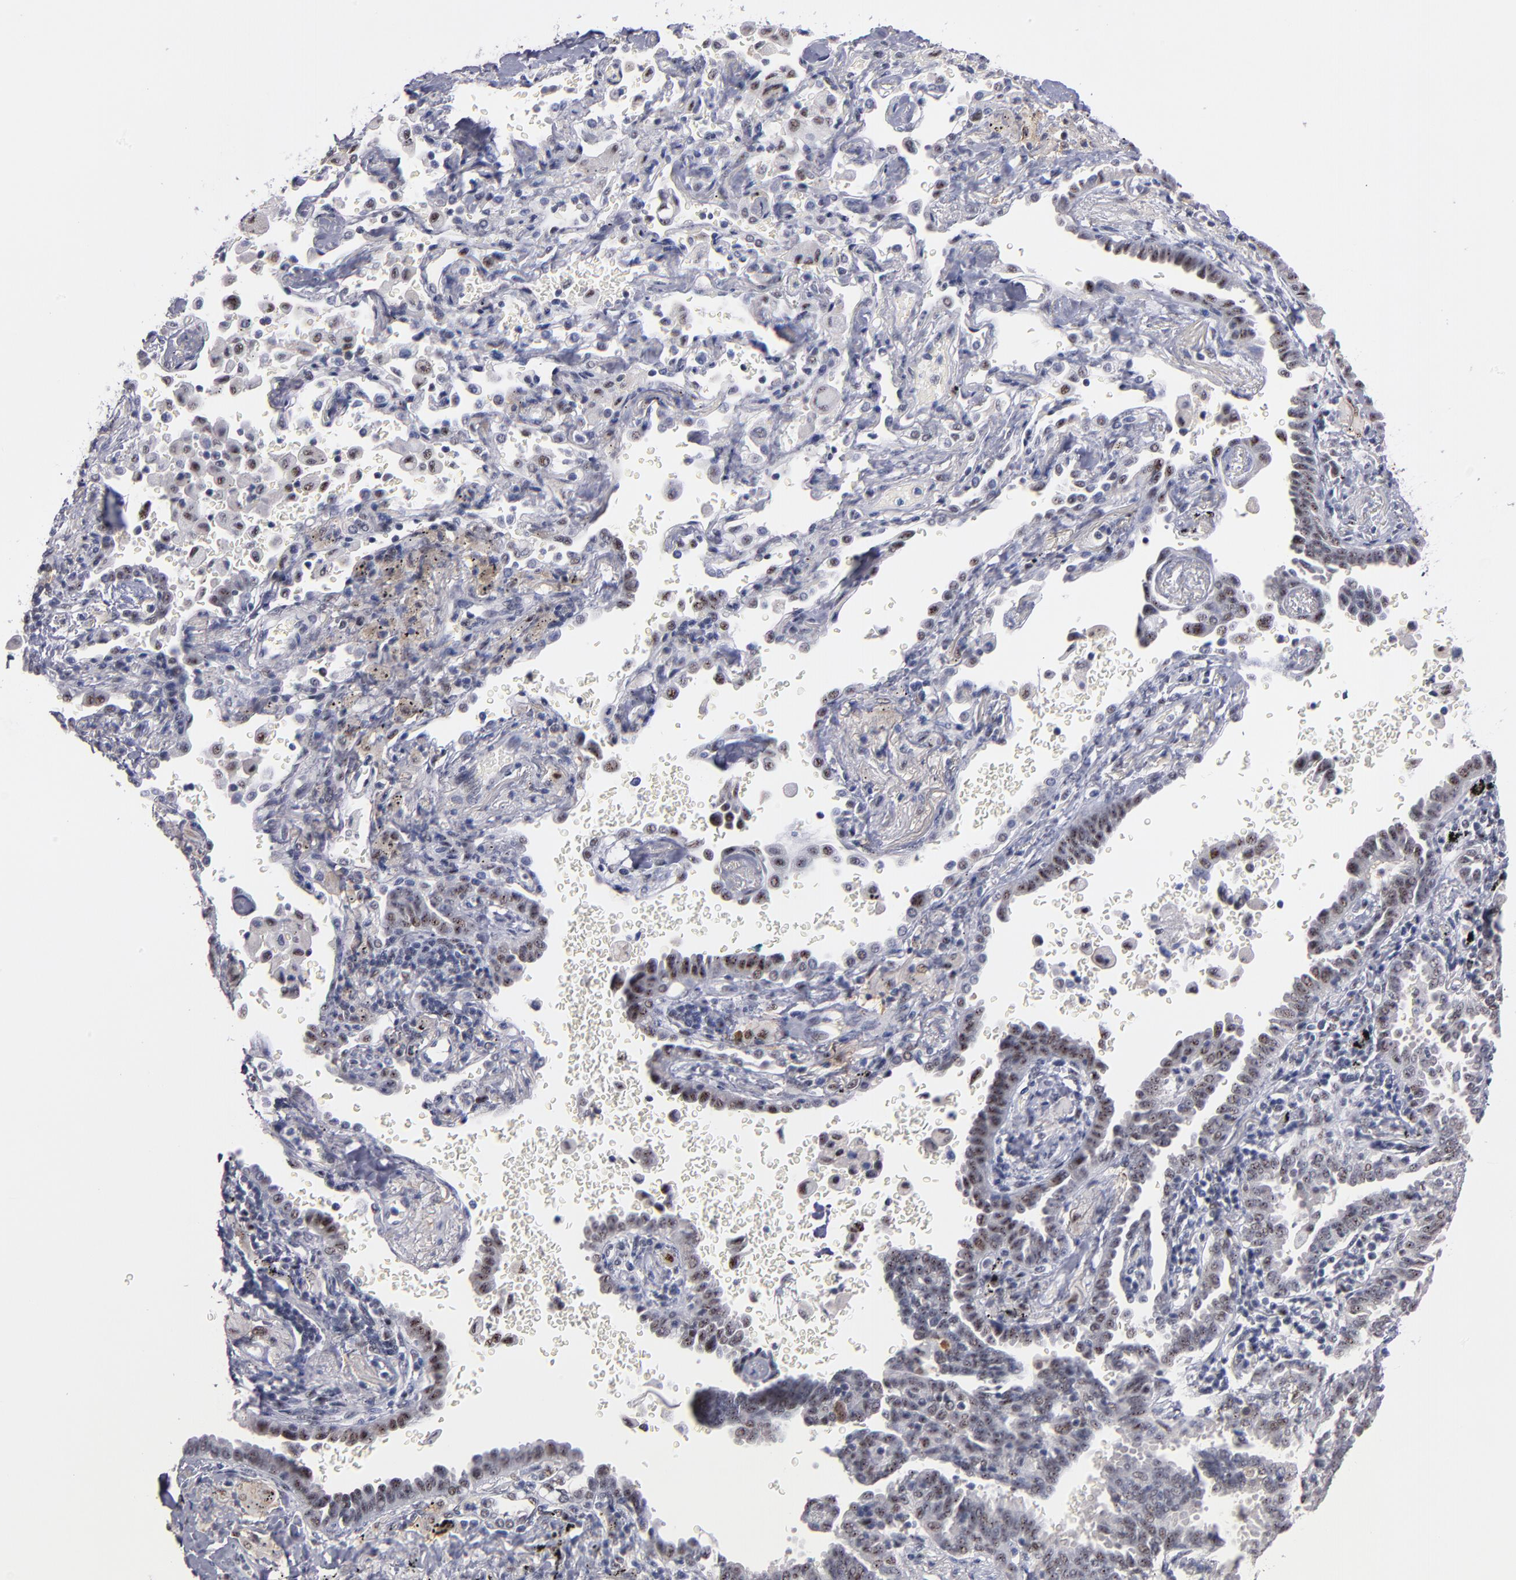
{"staining": {"intensity": "moderate", "quantity": "25%-75%", "location": "nuclear"}, "tissue": "lung cancer", "cell_type": "Tumor cells", "image_type": "cancer", "snomed": [{"axis": "morphology", "description": "Adenocarcinoma, NOS"}, {"axis": "topography", "description": "Lung"}], "caption": "A brown stain shows moderate nuclear expression of a protein in human adenocarcinoma (lung) tumor cells.", "gene": "RAF1", "patient": {"sex": "female", "age": 64}}